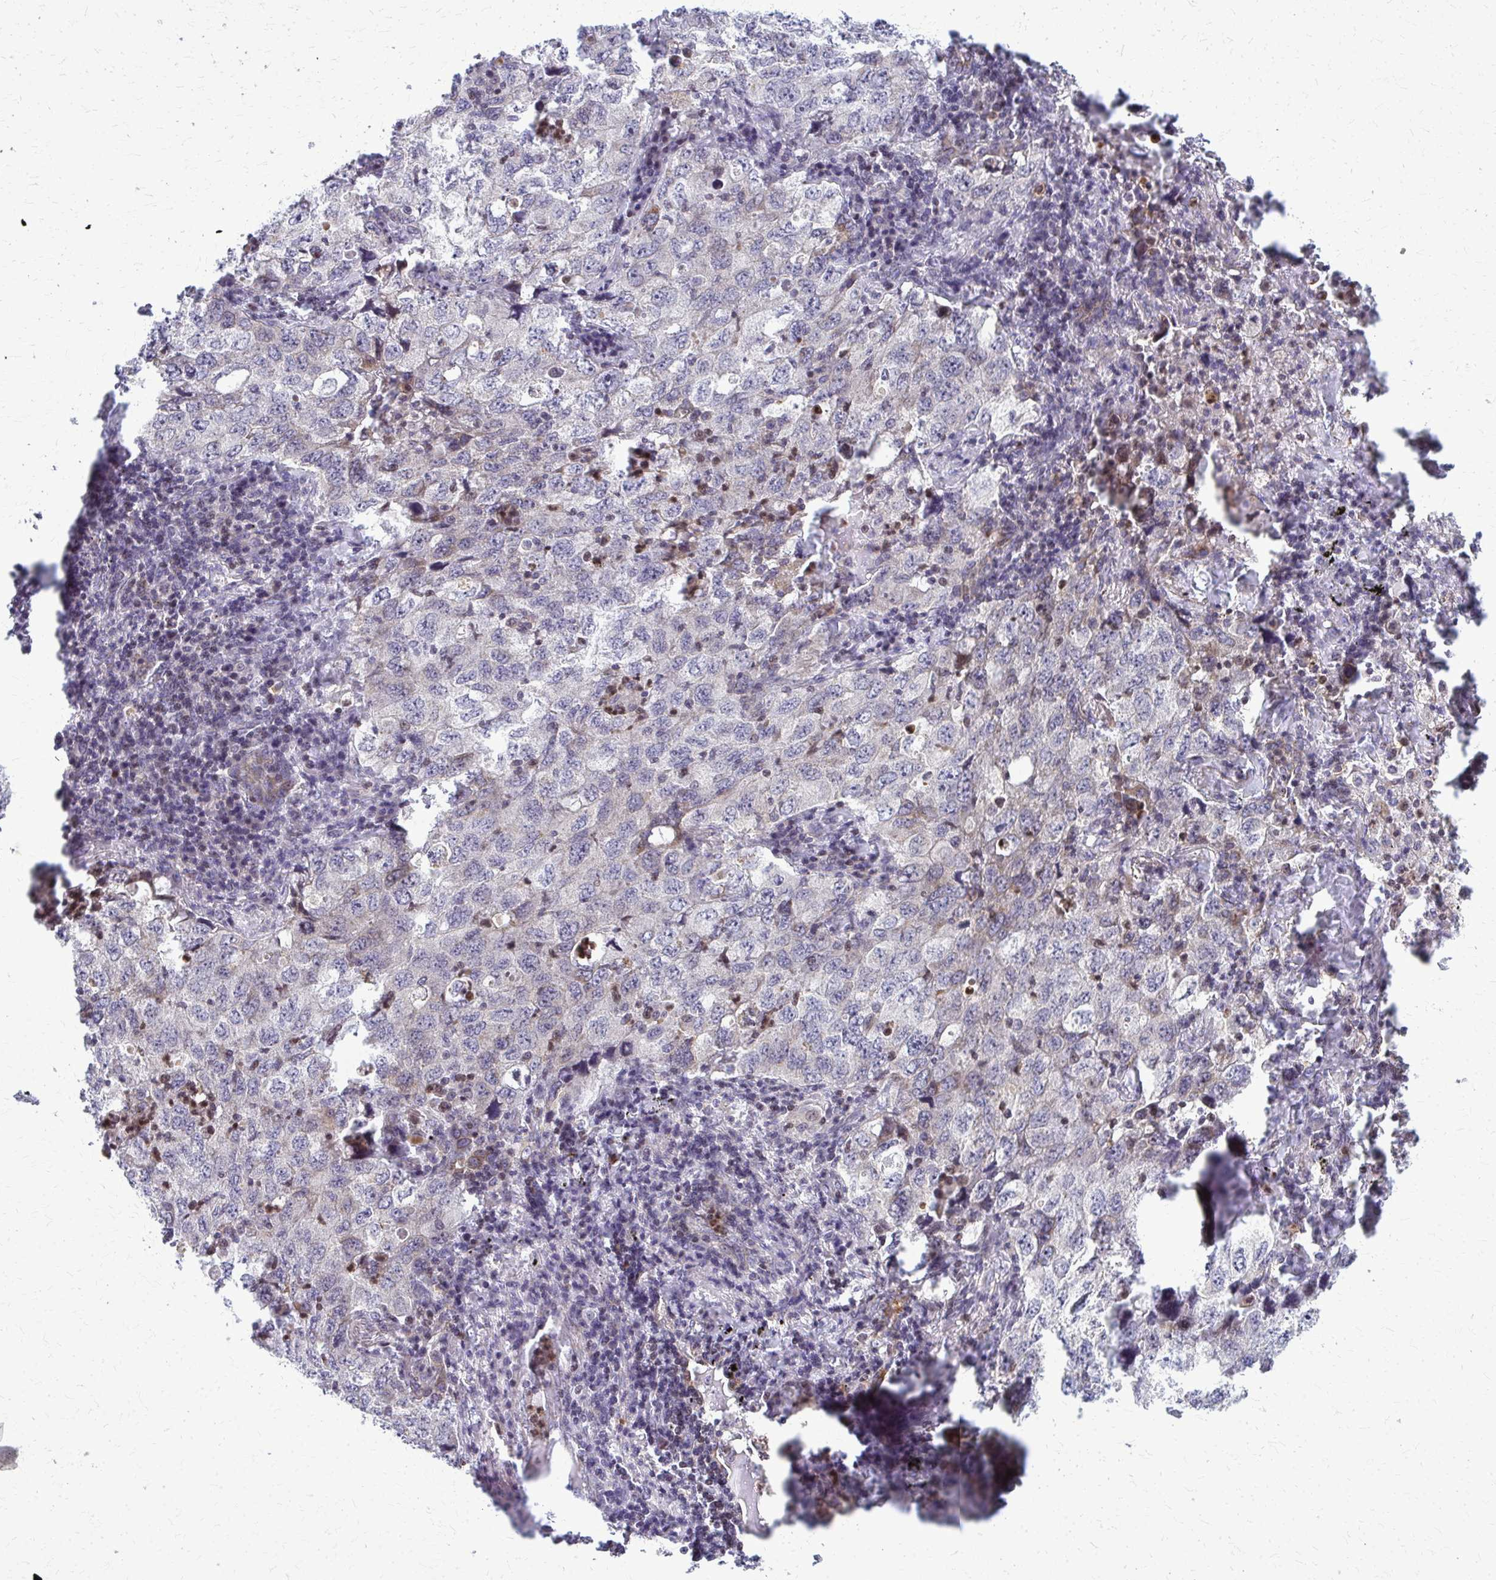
{"staining": {"intensity": "negative", "quantity": "none", "location": "none"}, "tissue": "lung cancer", "cell_type": "Tumor cells", "image_type": "cancer", "snomed": [{"axis": "morphology", "description": "Adenocarcinoma, NOS"}, {"axis": "topography", "description": "Lung"}], "caption": "High power microscopy photomicrograph of an IHC micrograph of adenocarcinoma (lung), revealing no significant expression in tumor cells.", "gene": "MCCC1", "patient": {"sex": "female", "age": 57}}